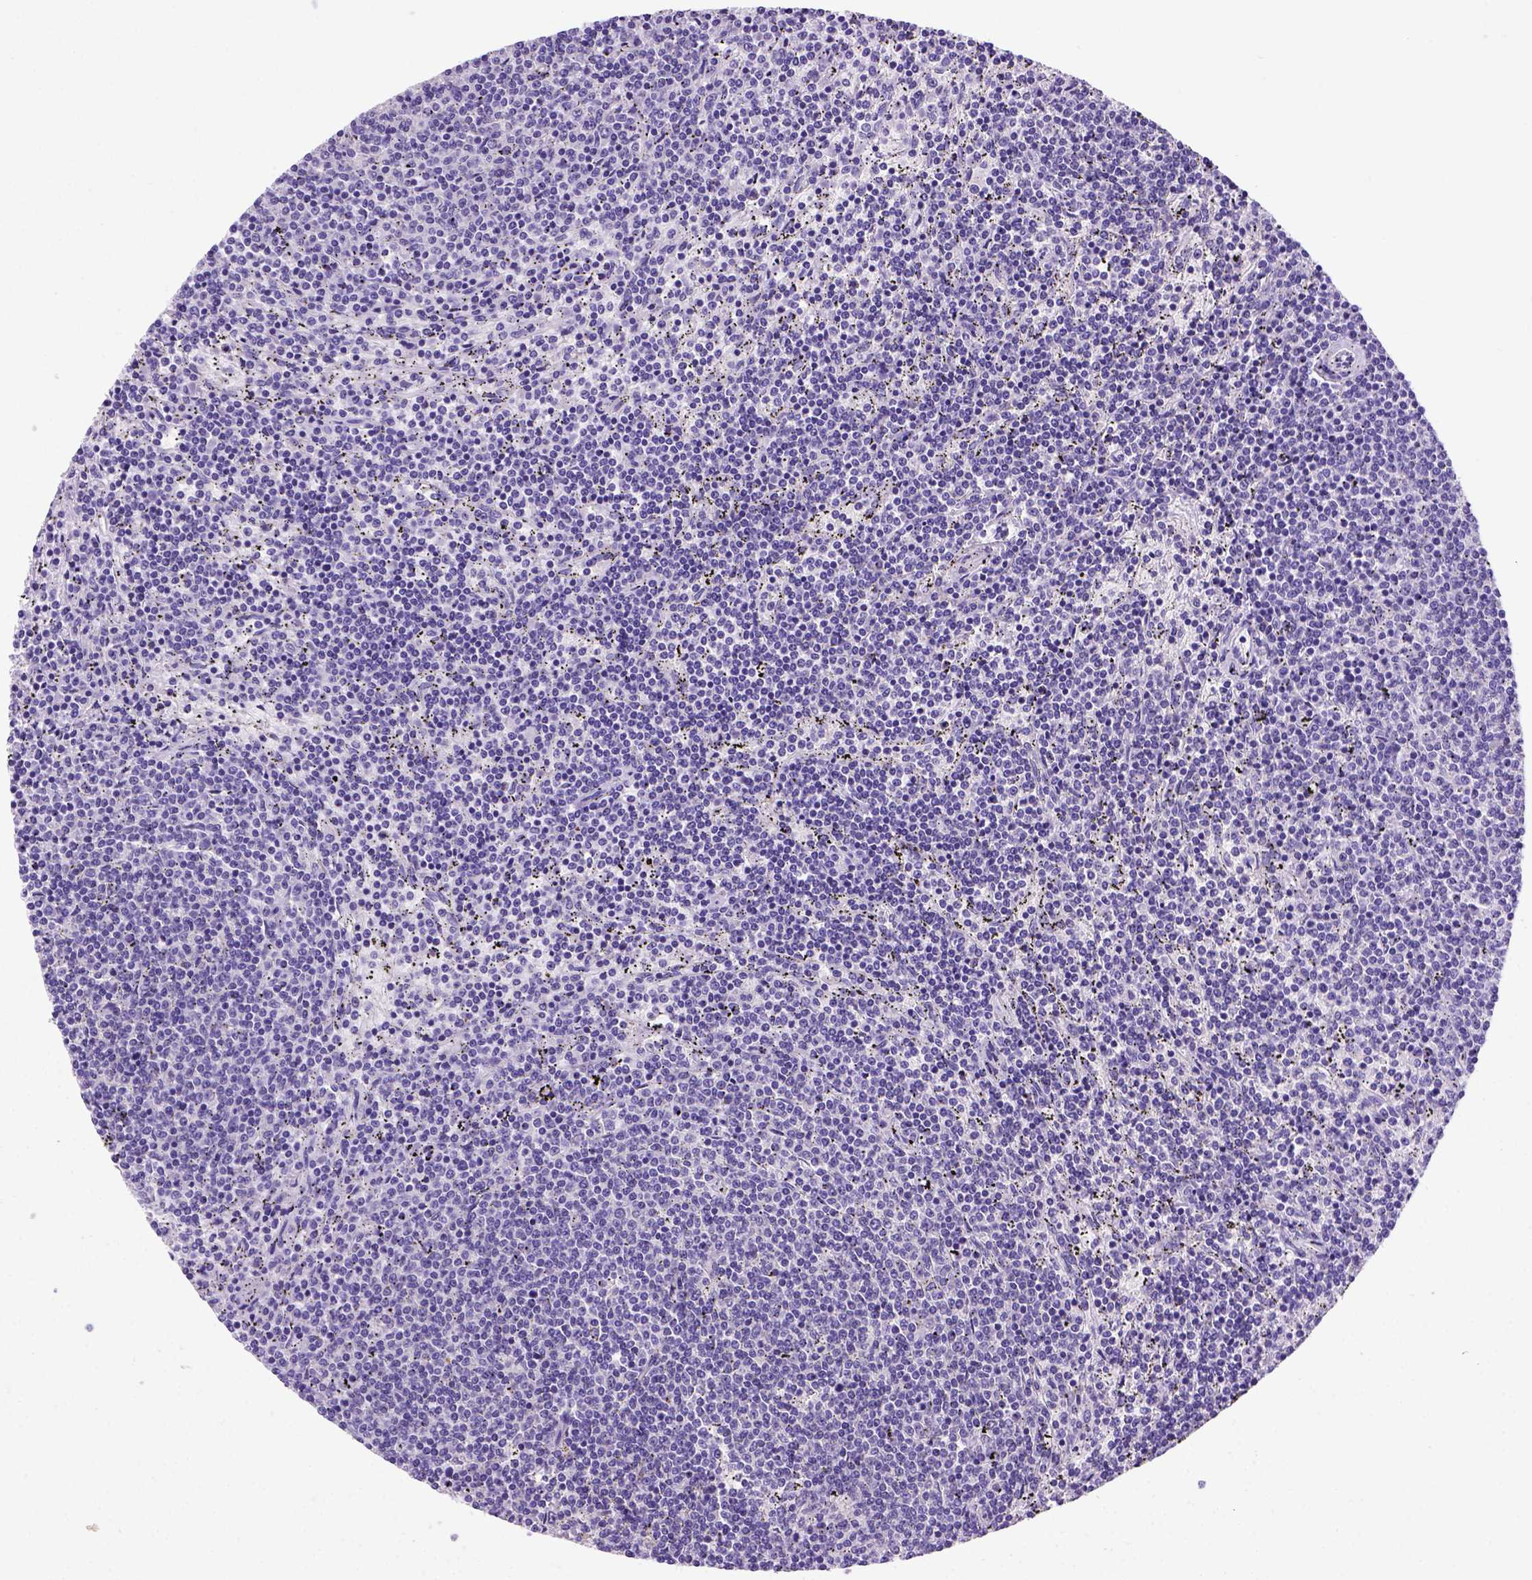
{"staining": {"intensity": "negative", "quantity": "none", "location": "none"}, "tissue": "lymphoma", "cell_type": "Tumor cells", "image_type": "cancer", "snomed": [{"axis": "morphology", "description": "Malignant lymphoma, non-Hodgkin's type, Low grade"}, {"axis": "topography", "description": "Spleen"}], "caption": "Immunohistochemistry of human lymphoma shows no expression in tumor cells.", "gene": "FOXI1", "patient": {"sex": "female", "age": 50}}